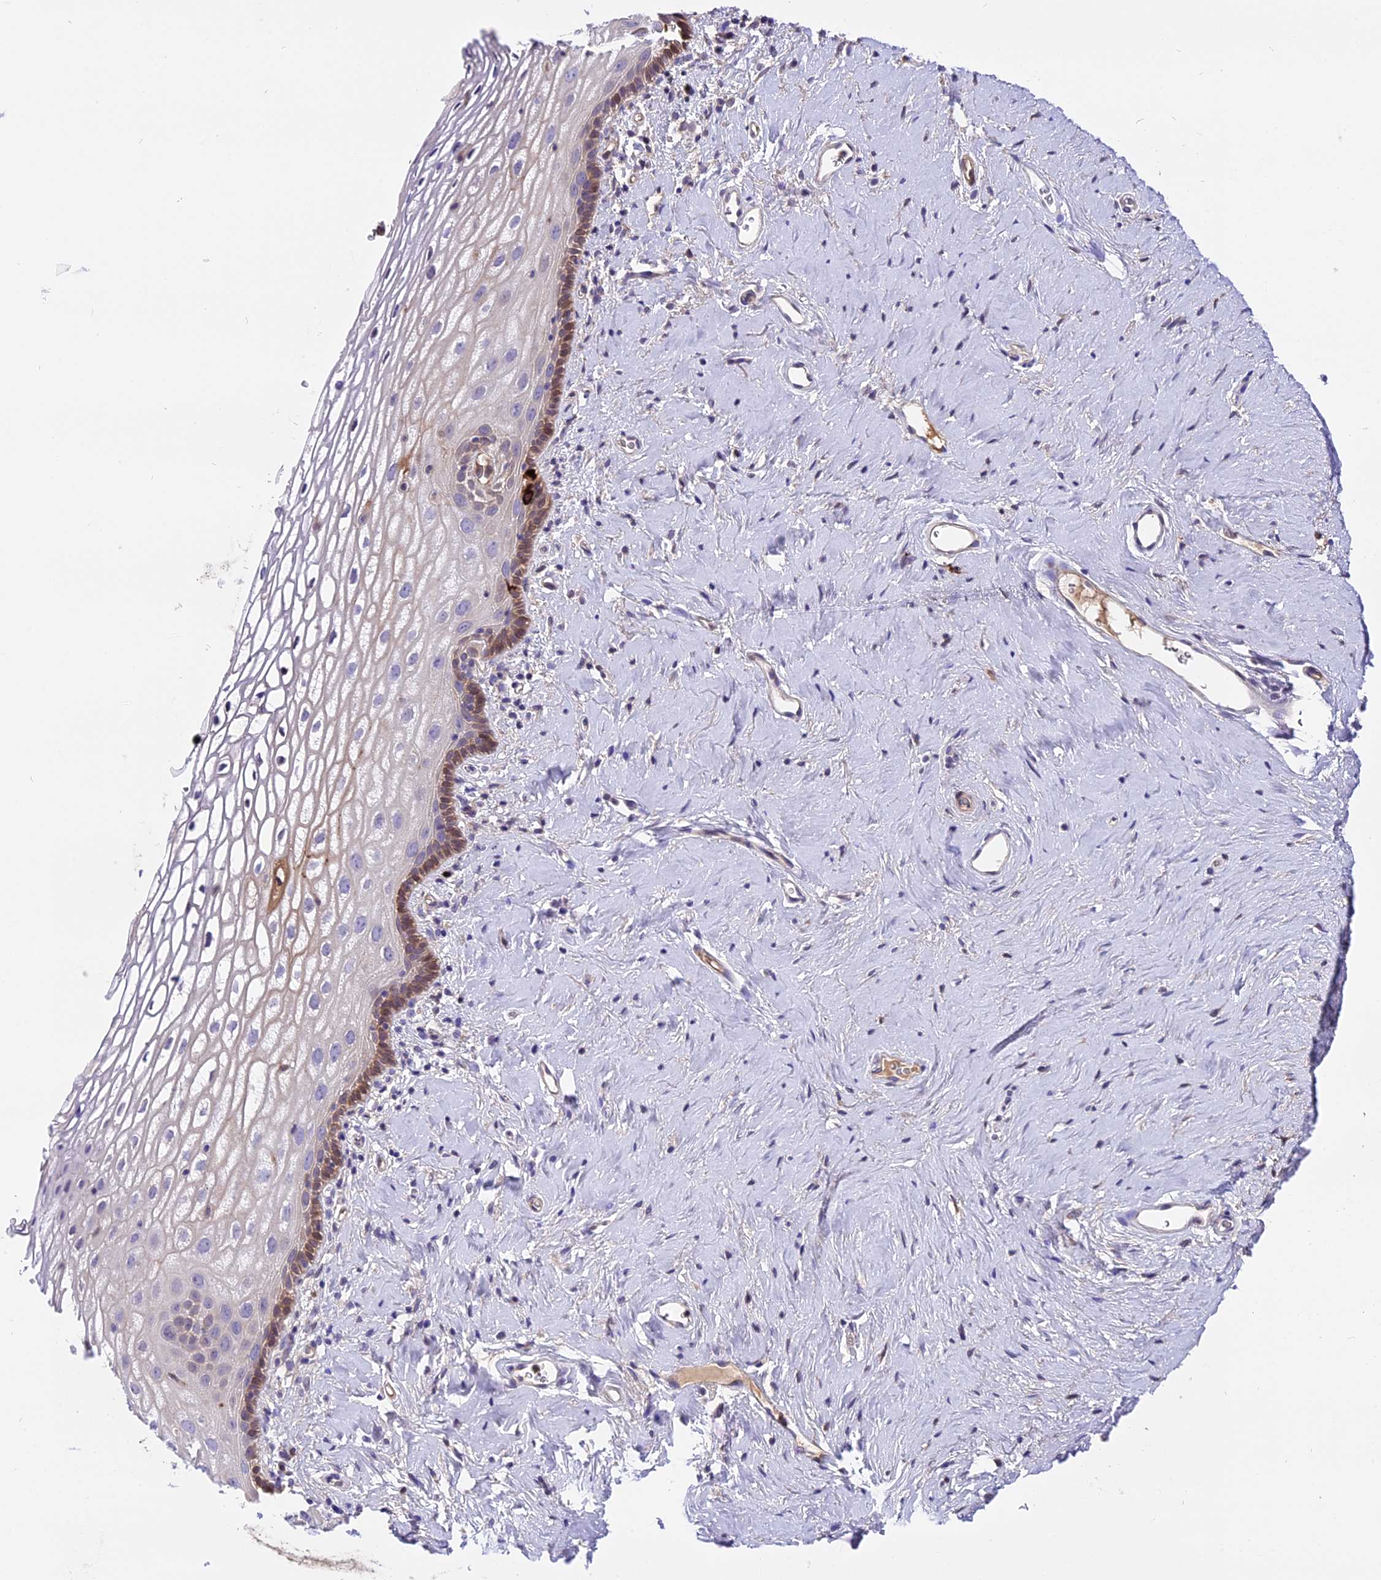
{"staining": {"intensity": "strong", "quantity": "<25%", "location": "cytoplasmic/membranous,nuclear"}, "tissue": "vagina", "cell_type": "Squamous epithelial cells", "image_type": "normal", "snomed": [{"axis": "morphology", "description": "Normal tissue, NOS"}, {"axis": "morphology", "description": "Adenocarcinoma, NOS"}, {"axis": "topography", "description": "Rectum"}, {"axis": "topography", "description": "Vagina"}], "caption": "Immunohistochemical staining of normal vagina exhibits <25% levels of strong cytoplasmic/membranous,nuclear protein positivity in about <25% of squamous epithelial cells.", "gene": "MAP3K7CL", "patient": {"sex": "female", "age": 71}}